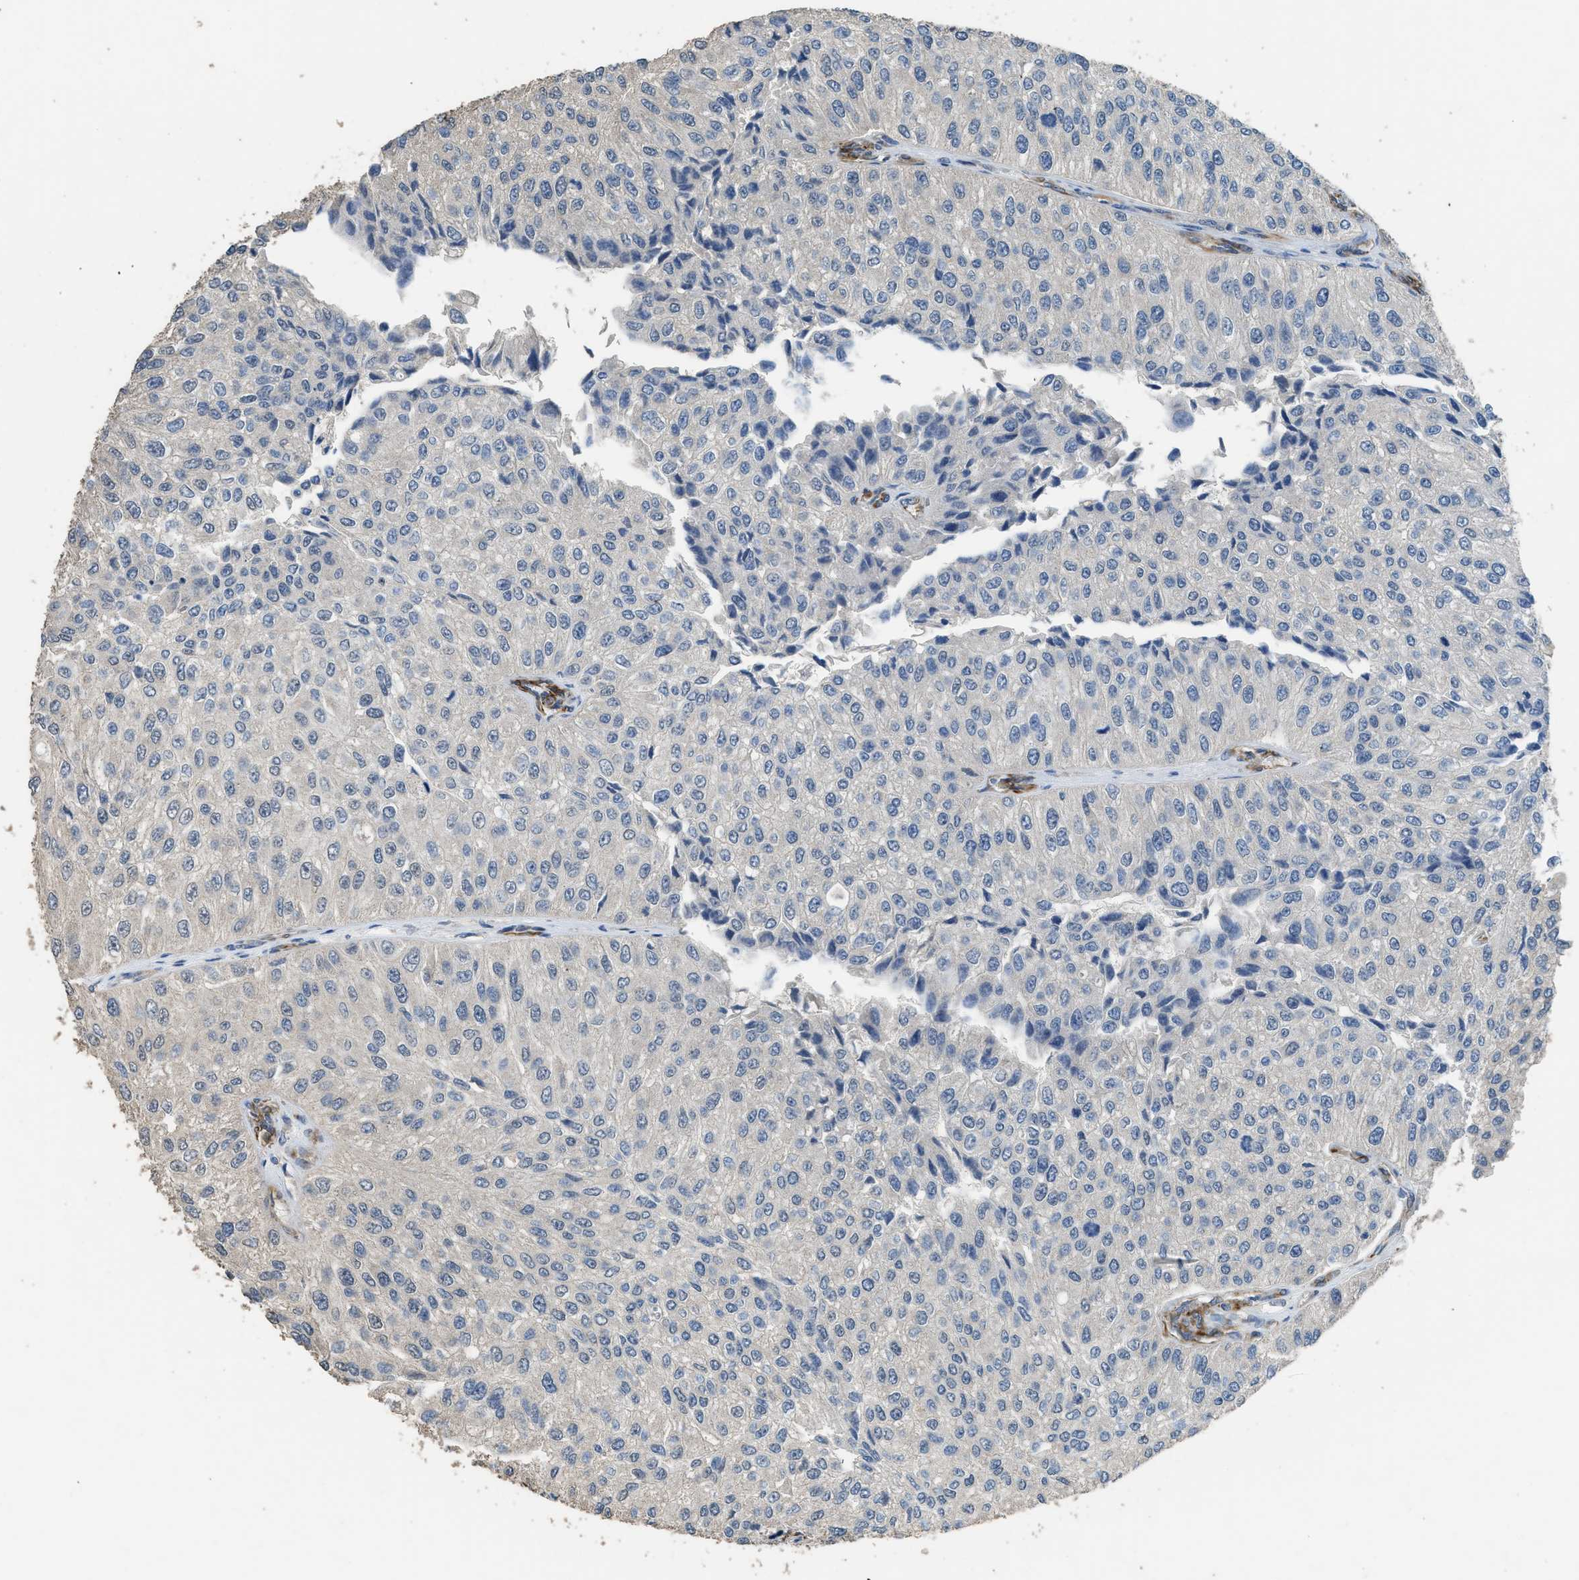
{"staining": {"intensity": "negative", "quantity": "none", "location": "none"}, "tissue": "urothelial cancer", "cell_type": "Tumor cells", "image_type": "cancer", "snomed": [{"axis": "morphology", "description": "Urothelial carcinoma, High grade"}, {"axis": "topography", "description": "Kidney"}, {"axis": "topography", "description": "Urinary bladder"}], "caption": "Immunohistochemistry (IHC) micrograph of neoplastic tissue: urothelial cancer stained with DAB exhibits no significant protein expression in tumor cells.", "gene": "SYNM", "patient": {"sex": "male", "age": 77}}